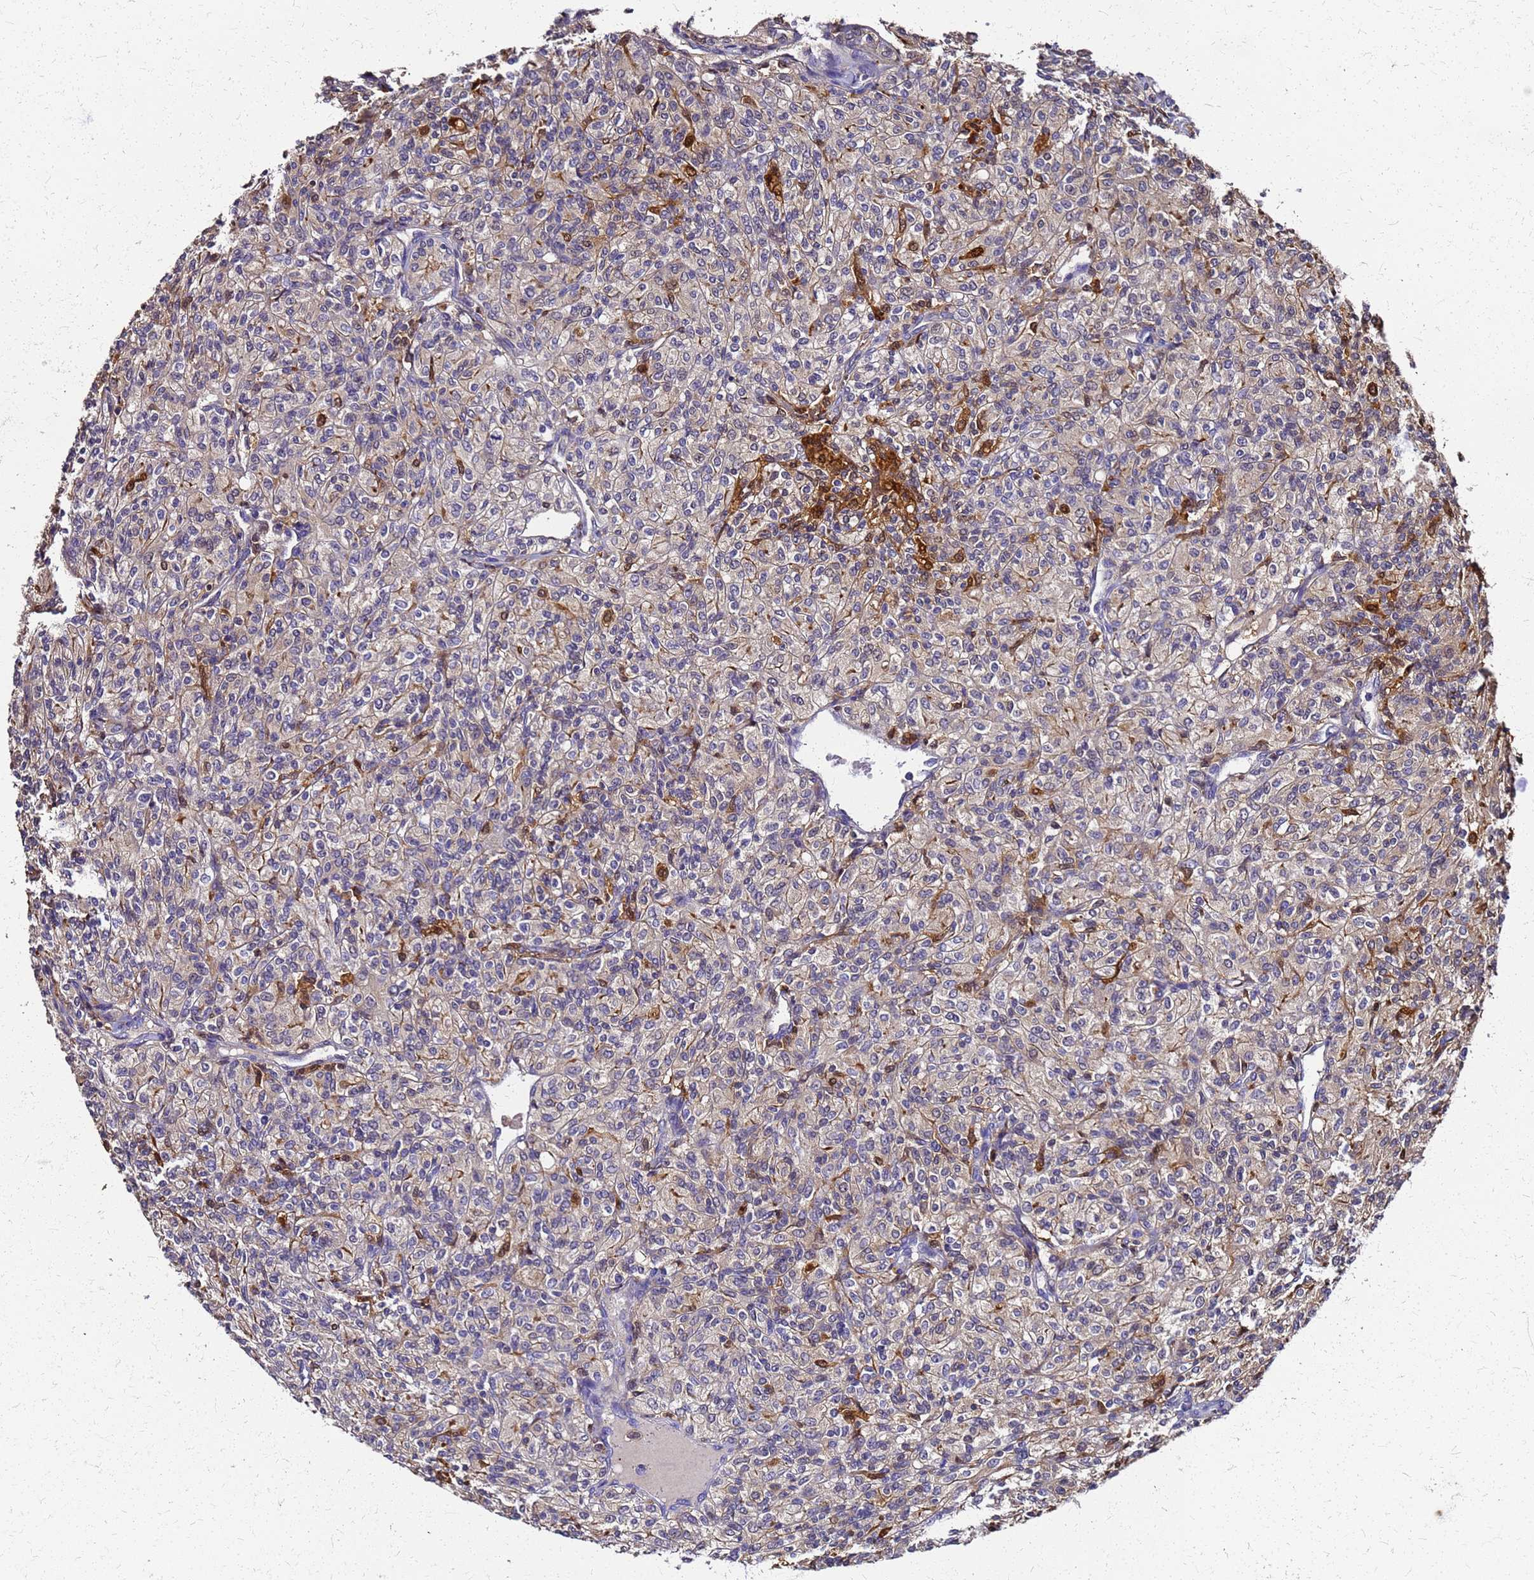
{"staining": {"intensity": "negative", "quantity": "none", "location": "none"}, "tissue": "renal cancer", "cell_type": "Tumor cells", "image_type": "cancer", "snomed": [{"axis": "morphology", "description": "Adenocarcinoma, NOS"}, {"axis": "topography", "description": "Kidney"}], "caption": "This is an immunohistochemistry histopathology image of renal cancer. There is no staining in tumor cells.", "gene": "S100A11", "patient": {"sex": "male", "age": 77}}